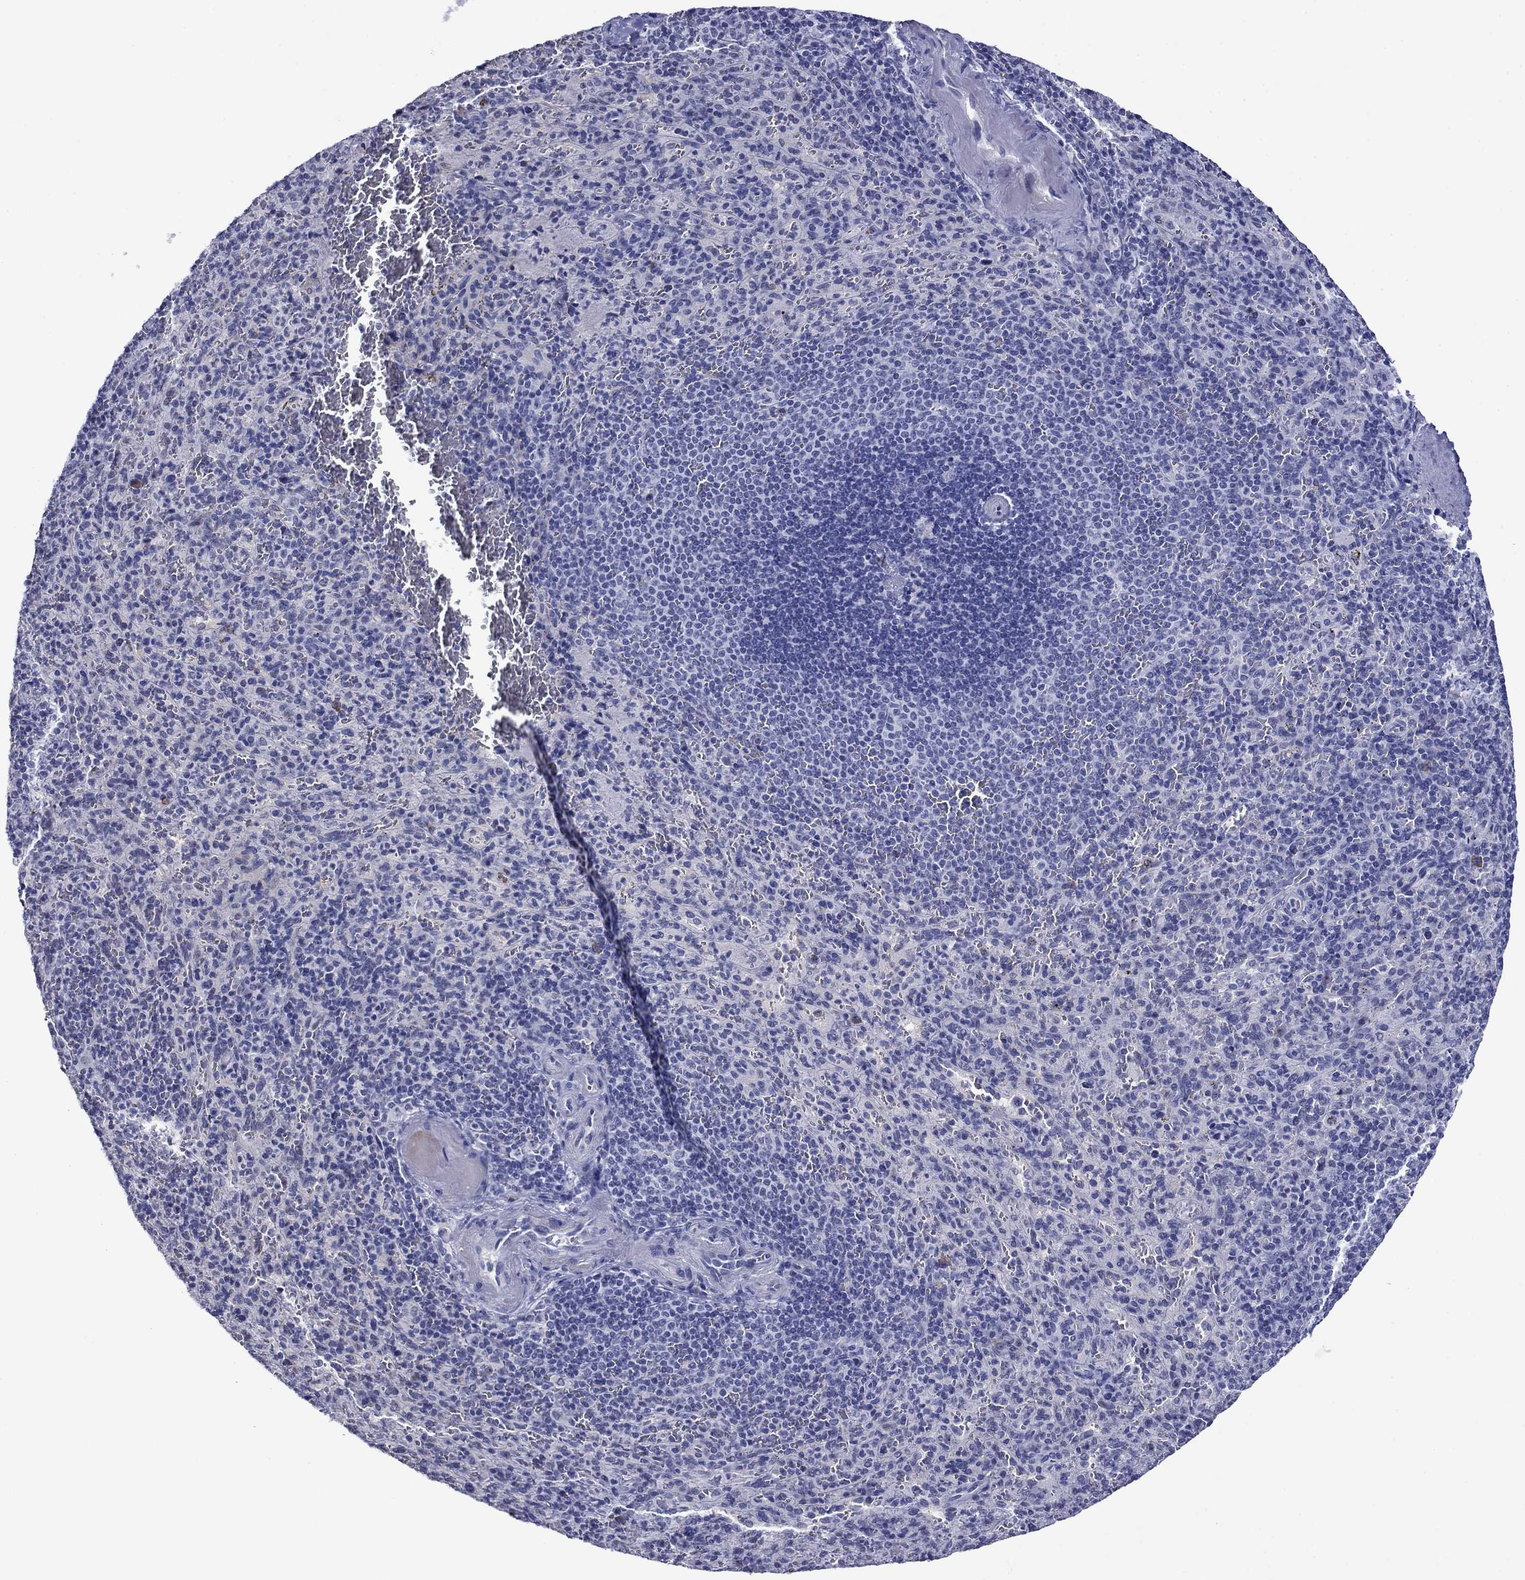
{"staining": {"intensity": "negative", "quantity": "none", "location": "none"}, "tissue": "spleen", "cell_type": "Cells in red pulp", "image_type": "normal", "snomed": [{"axis": "morphology", "description": "Normal tissue, NOS"}, {"axis": "topography", "description": "Spleen"}], "caption": "An image of human spleen is negative for staining in cells in red pulp. (Immunohistochemistry, brightfield microscopy, high magnification).", "gene": "APOA2", "patient": {"sex": "male", "age": 57}}